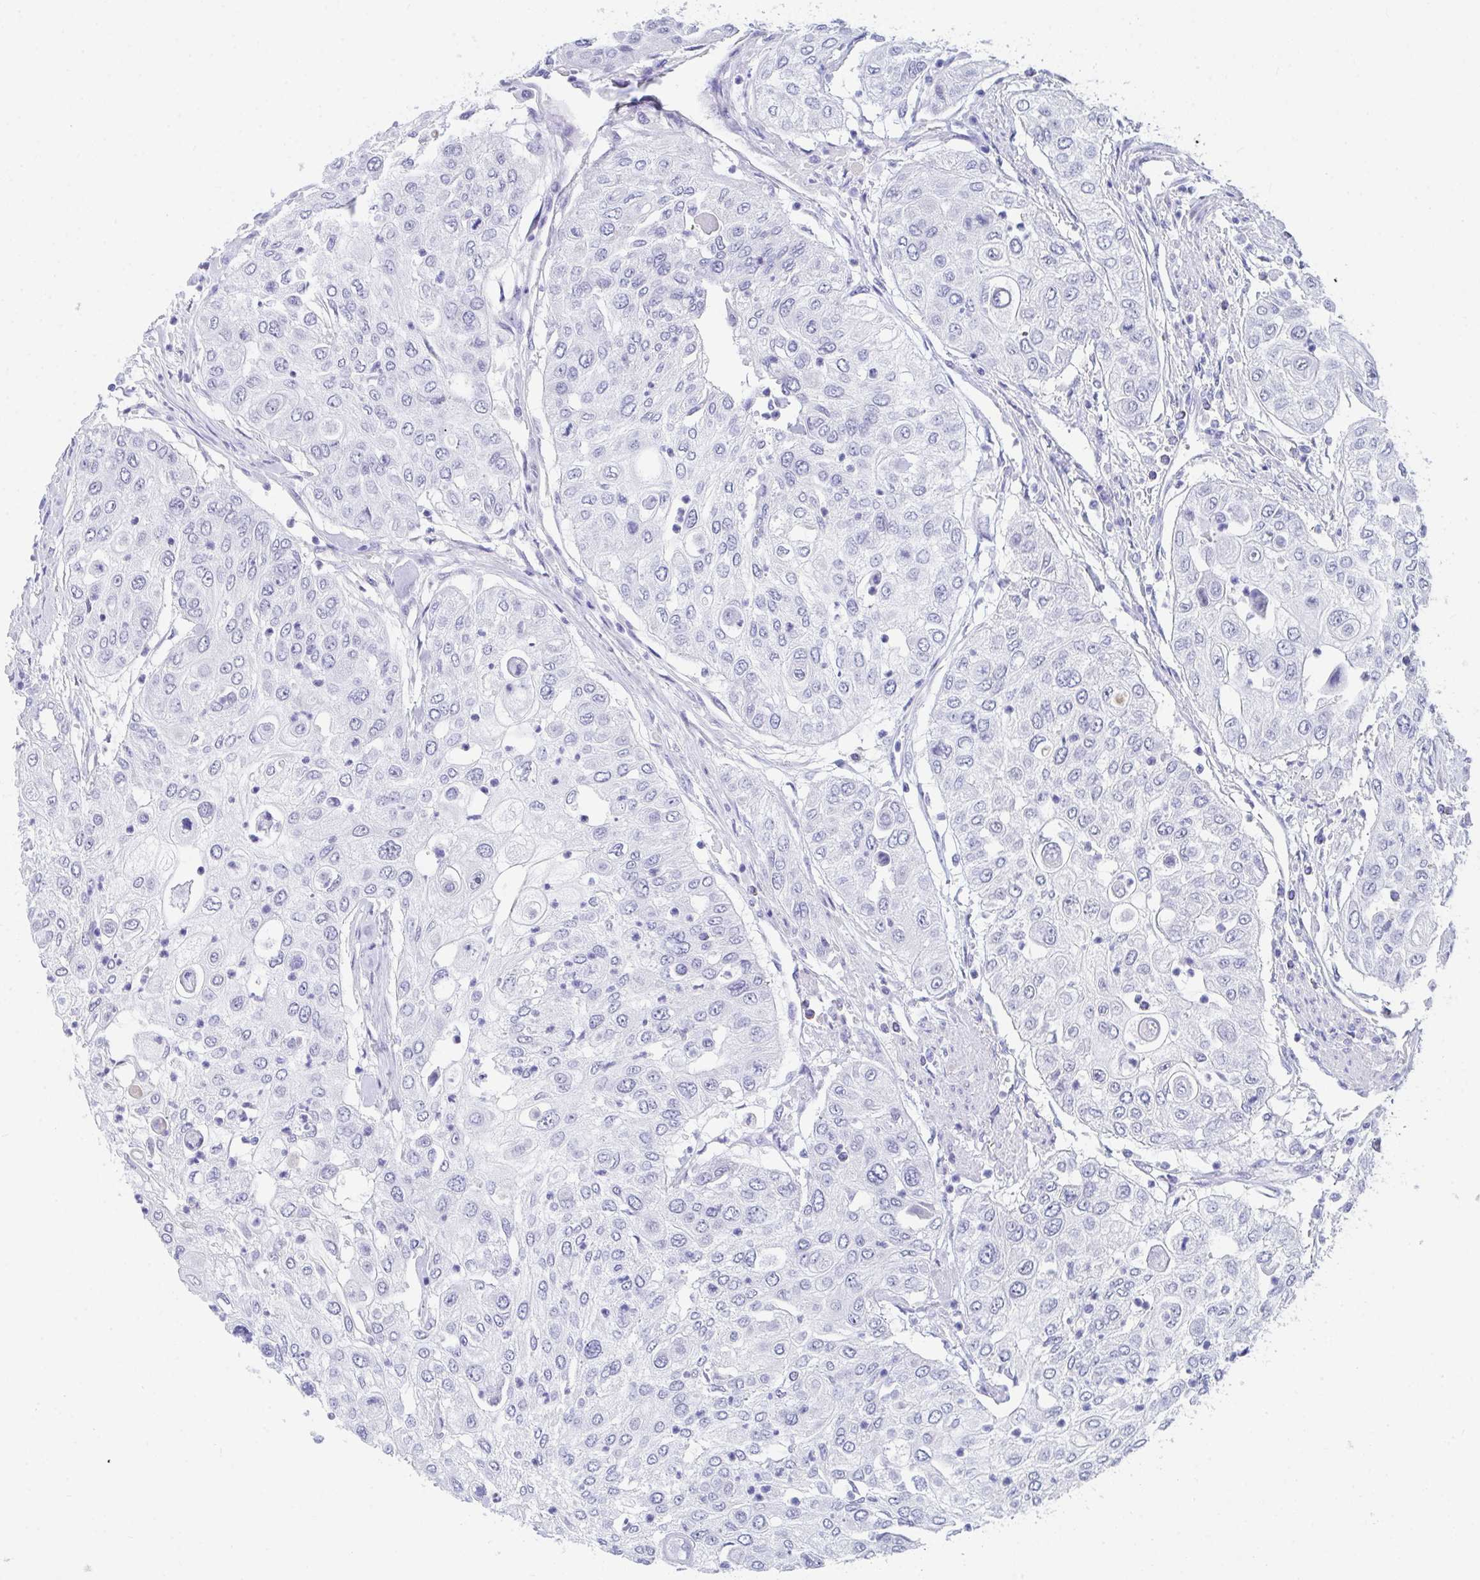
{"staining": {"intensity": "negative", "quantity": "none", "location": "none"}, "tissue": "urothelial cancer", "cell_type": "Tumor cells", "image_type": "cancer", "snomed": [{"axis": "morphology", "description": "Urothelial carcinoma, High grade"}, {"axis": "topography", "description": "Urinary bladder"}], "caption": "Tumor cells show no significant expression in urothelial carcinoma (high-grade).", "gene": "DAOA", "patient": {"sex": "female", "age": 79}}